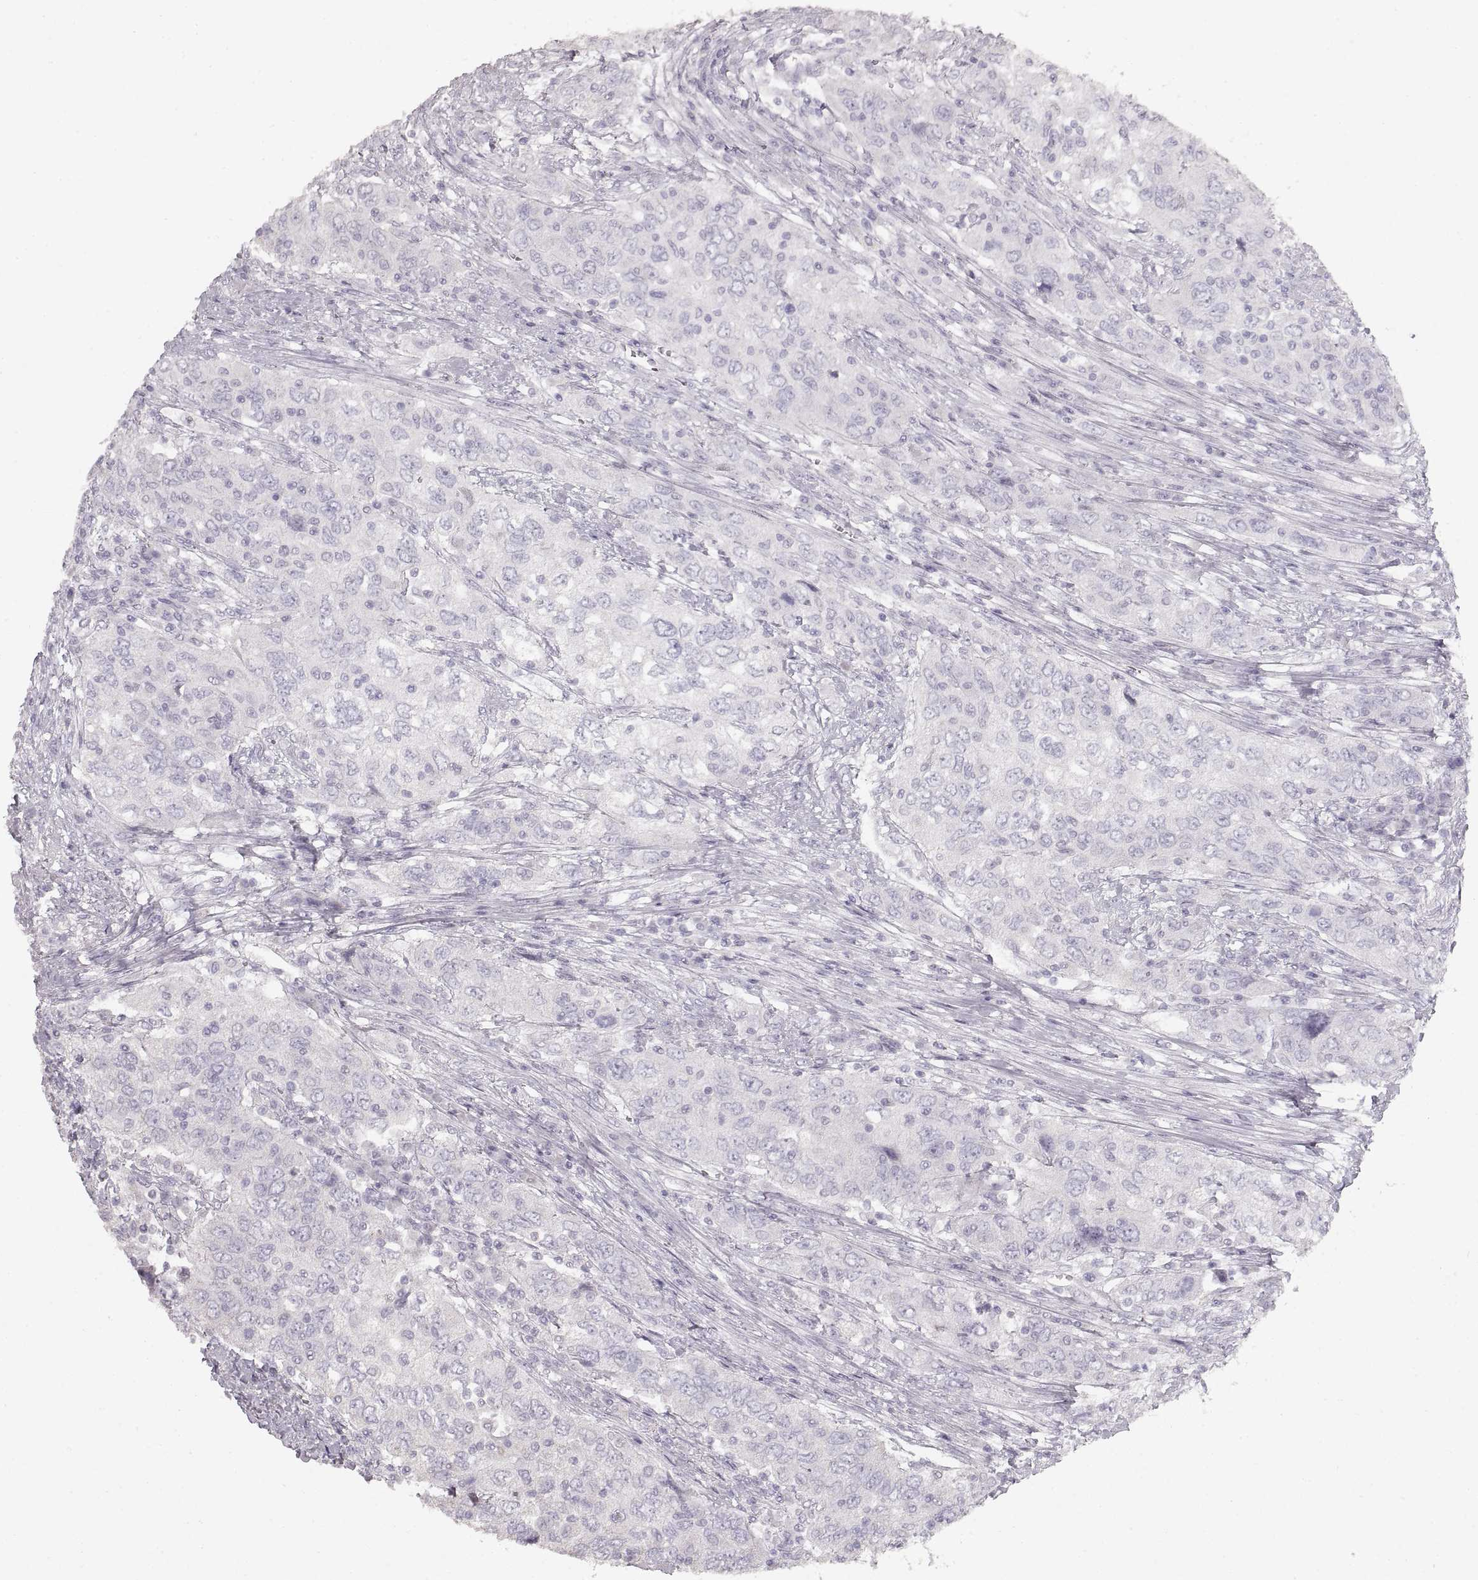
{"staining": {"intensity": "negative", "quantity": "none", "location": "none"}, "tissue": "urothelial cancer", "cell_type": "Tumor cells", "image_type": "cancer", "snomed": [{"axis": "morphology", "description": "Urothelial carcinoma, High grade"}, {"axis": "topography", "description": "Urinary bladder"}], "caption": "High-grade urothelial carcinoma was stained to show a protein in brown. There is no significant positivity in tumor cells.", "gene": "ZP3", "patient": {"sex": "male", "age": 76}}